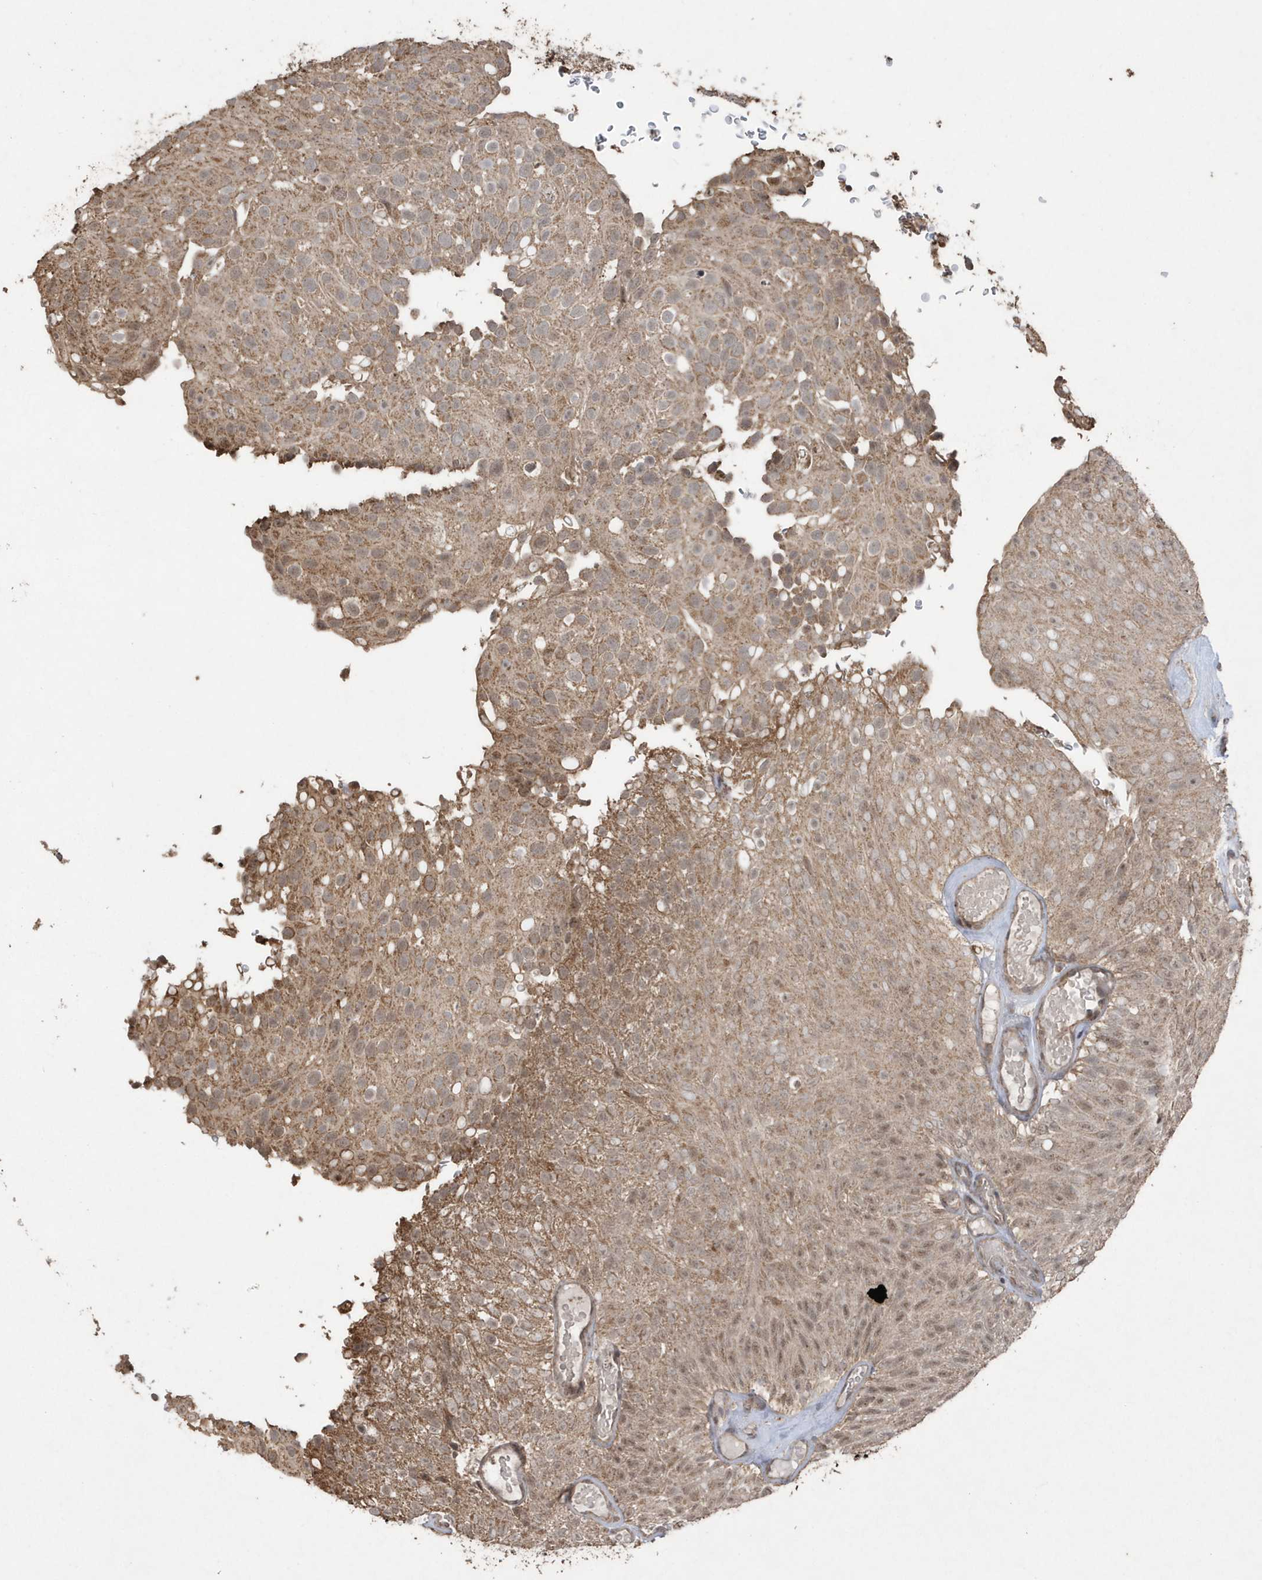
{"staining": {"intensity": "moderate", "quantity": "25%-75%", "location": "cytoplasmic/membranous,nuclear"}, "tissue": "urothelial cancer", "cell_type": "Tumor cells", "image_type": "cancer", "snomed": [{"axis": "morphology", "description": "Urothelial carcinoma, Low grade"}, {"axis": "topography", "description": "Urinary bladder"}], "caption": "The immunohistochemical stain labels moderate cytoplasmic/membranous and nuclear expression in tumor cells of urothelial cancer tissue.", "gene": "PAXBP1", "patient": {"sex": "male", "age": 78}}